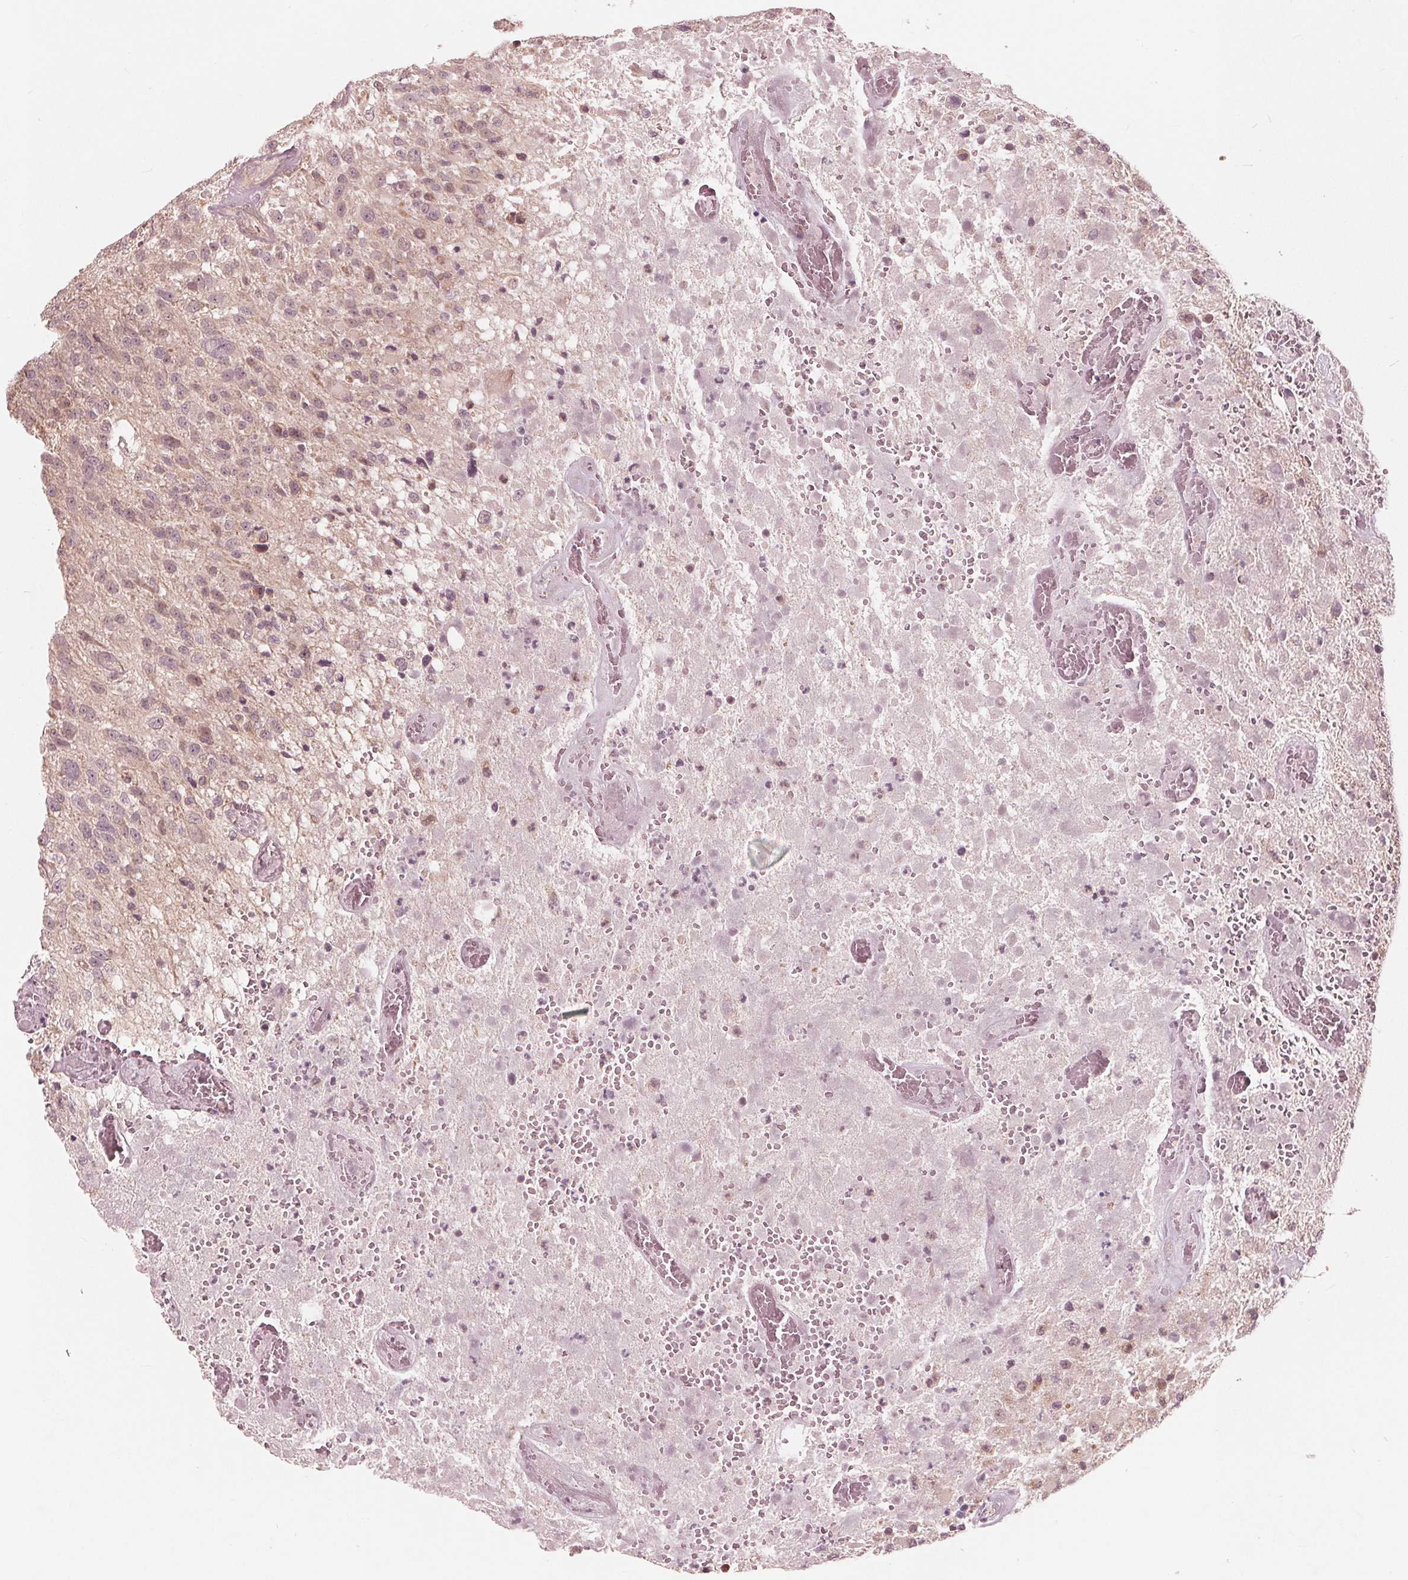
{"staining": {"intensity": "weak", "quantity": "<25%", "location": "cytoplasmic/membranous"}, "tissue": "glioma", "cell_type": "Tumor cells", "image_type": "cancer", "snomed": [{"axis": "morphology", "description": "Glioma, malignant, Low grade"}, {"axis": "topography", "description": "Brain"}], "caption": "Immunohistochemistry micrograph of neoplastic tissue: human glioma stained with DAB demonstrates no significant protein positivity in tumor cells.", "gene": "UBALD1", "patient": {"sex": "male", "age": 66}}